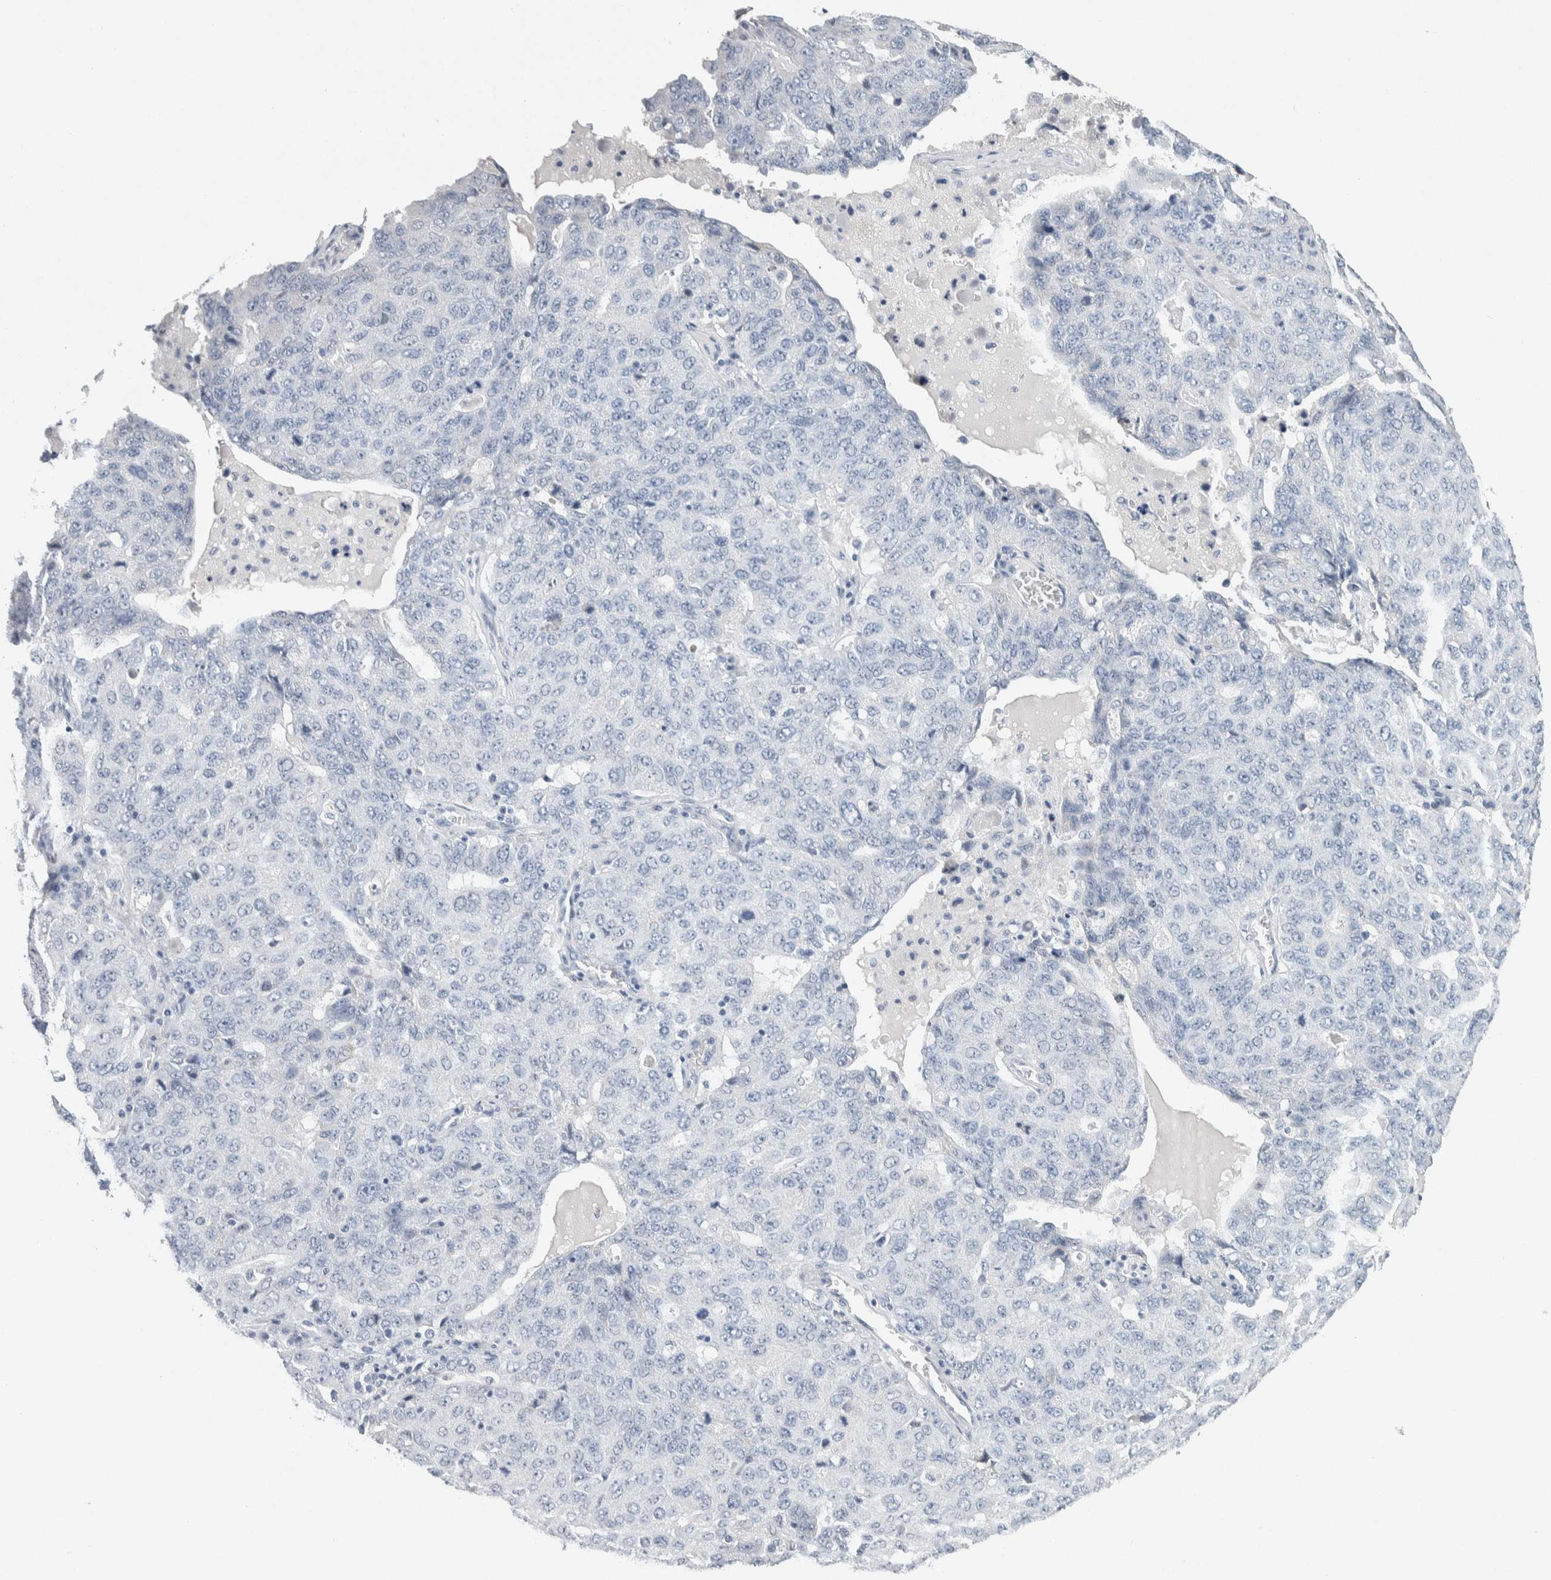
{"staining": {"intensity": "negative", "quantity": "none", "location": "none"}, "tissue": "ovarian cancer", "cell_type": "Tumor cells", "image_type": "cancer", "snomed": [{"axis": "morphology", "description": "Carcinoma, endometroid"}, {"axis": "topography", "description": "Ovary"}], "caption": "The photomicrograph reveals no significant expression in tumor cells of ovarian cancer.", "gene": "SCN2A", "patient": {"sex": "female", "age": 62}}